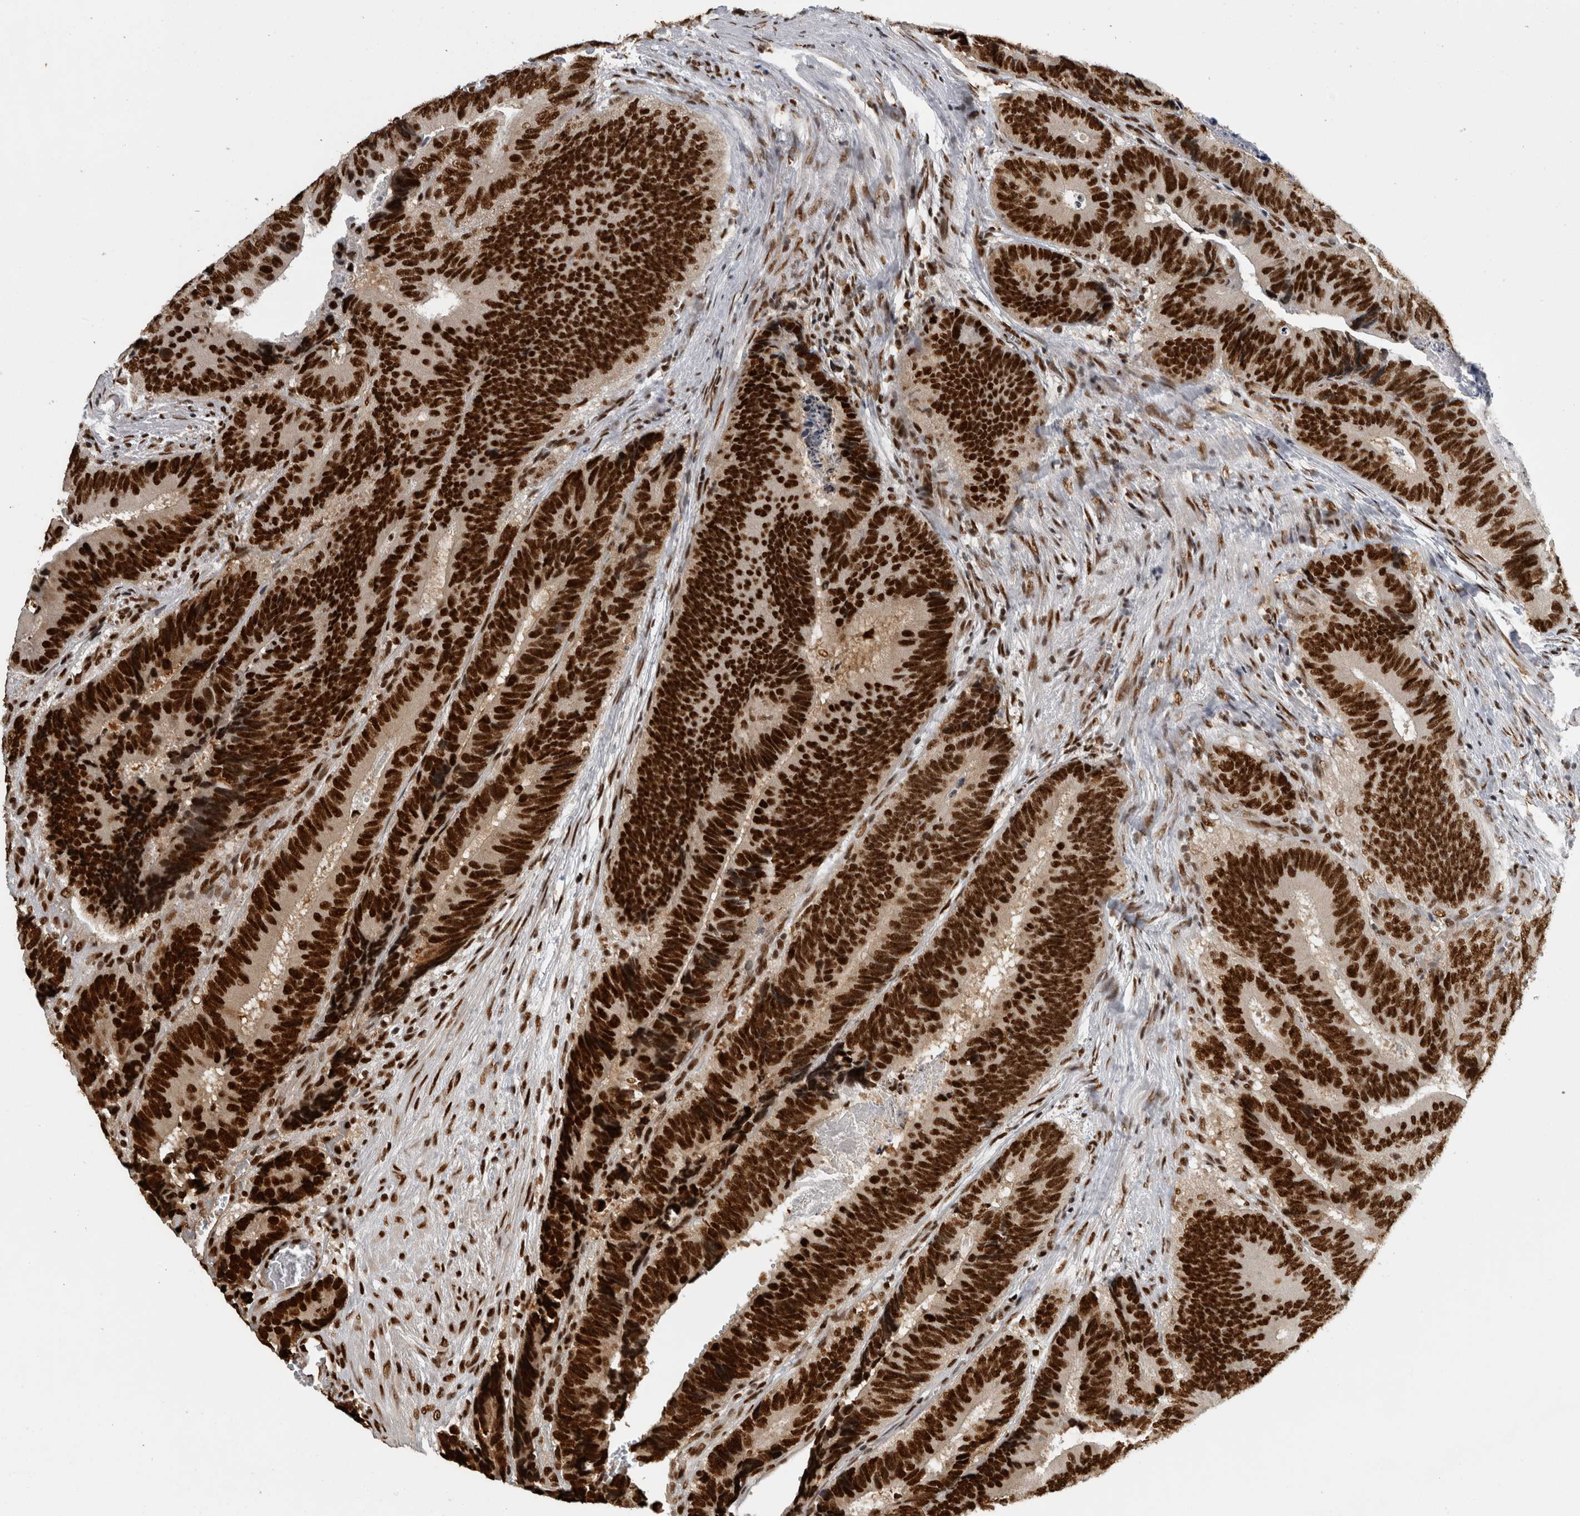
{"staining": {"intensity": "strong", "quantity": ">75%", "location": "nuclear"}, "tissue": "colorectal cancer", "cell_type": "Tumor cells", "image_type": "cancer", "snomed": [{"axis": "morphology", "description": "Inflammation, NOS"}, {"axis": "morphology", "description": "Adenocarcinoma, NOS"}, {"axis": "topography", "description": "Colon"}], "caption": "IHC staining of adenocarcinoma (colorectal), which displays high levels of strong nuclear expression in approximately >75% of tumor cells indicating strong nuclear protein expression. The staining was performed using DAB (brown) for protein detection and nuclei were counterstained in hematoxylin (blue).", "gene": "ZSCAN2", "patient": {"sex": "male", "age": 72}}